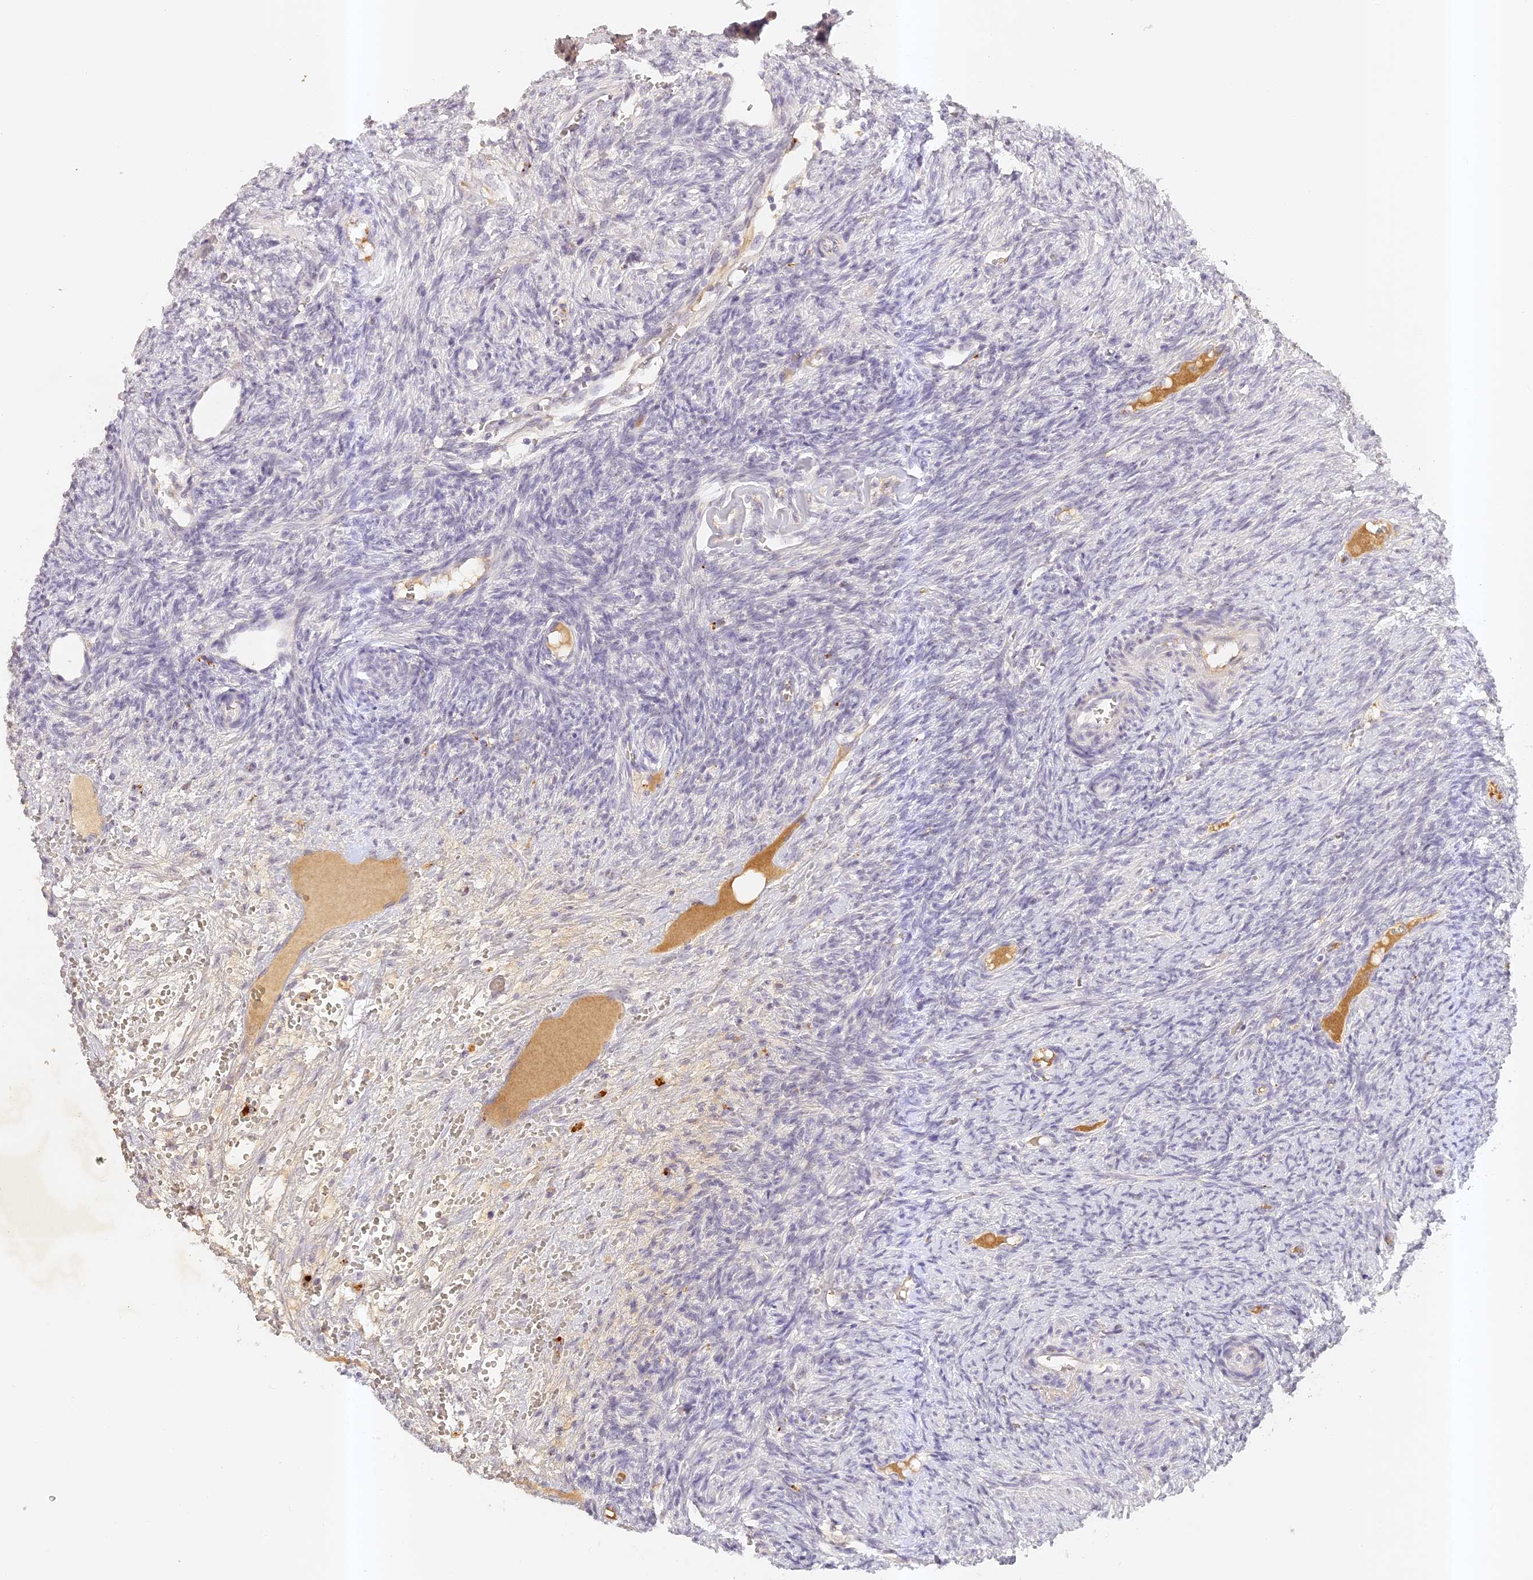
{"staining": {"intensity": "weak", "quantity": "<25%", "location": "cytoplasmic/membranous"}, "tissue": "ovary", "cell_type": "Follicle cells", "image_type": "normal", "snomed": [{"axis": "morphology", "description": "Normal tissue, NOS"}, {"axis": "topography", "description": "Ovary"}], "caption": "This histopathology image is of benign ovary stained with immunohistochemistry to label a protein in brown with the nuclei are counter-stained blue. There is no staining in follicle cells.", "gene": "ELL3", "patient": {"sex": "female", "age": 41}}